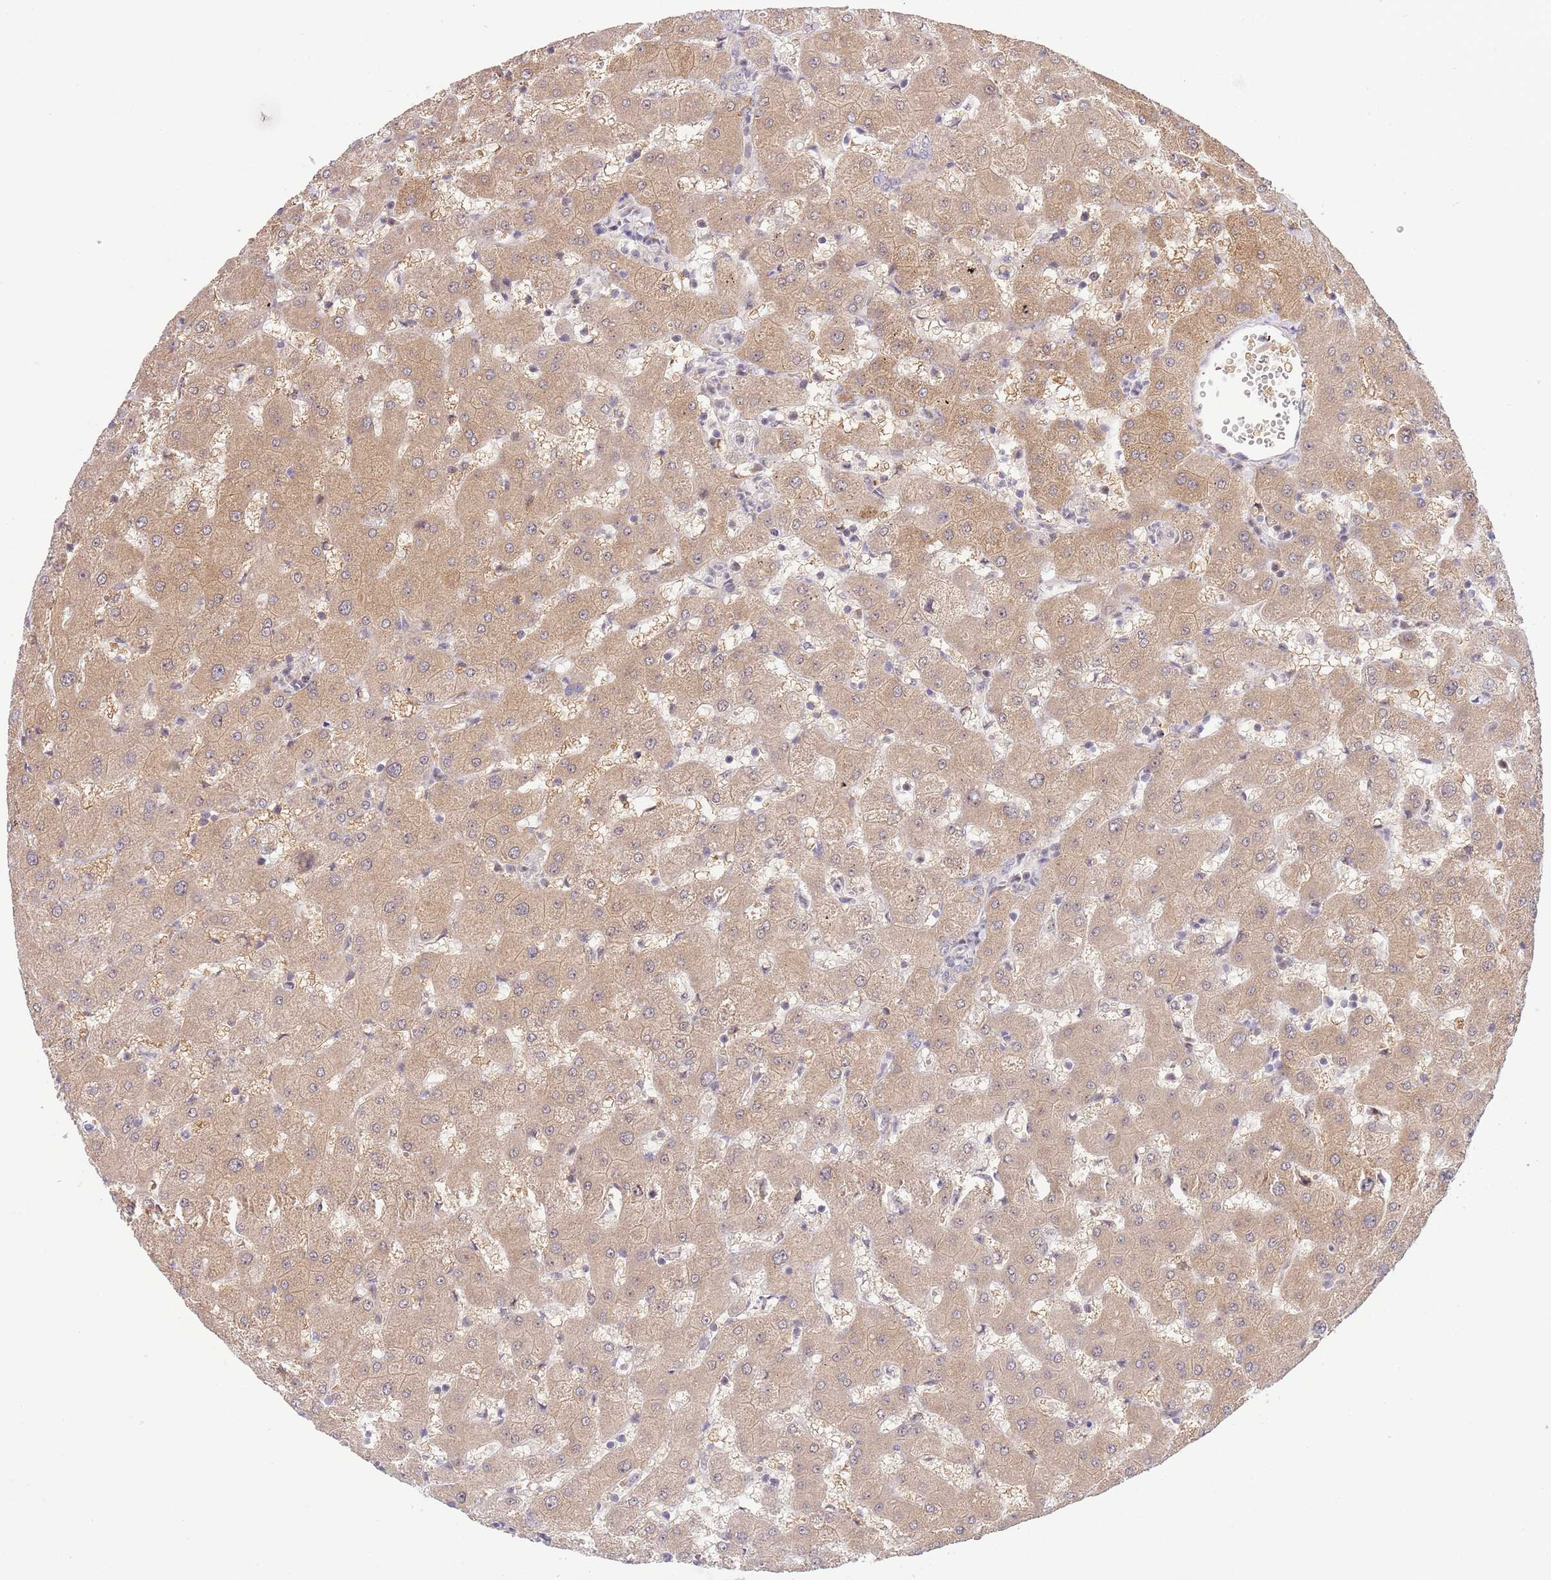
{"staining": {"intensity": "weak", "quantity": ">75%", "location": "cytoplasmic/membranous"}, "tissue": "liver", "cell_type": "Cholangiocytes", "image_type": "normal", "snomed": [{"axis": "morphology", "description": "Normal tissue, NOS"}, {"axis": "topography", "description": "Liver"}], "caption": "DAB (3,3'-diaminobenzidine) immunohistochemical staining of normal human liver shows weak cytoplasmic/membranous protein expression in approximately >75% of cholangiocytes.", "gene": "CHD1", "patient": {"sex": "female", "age": 63}}